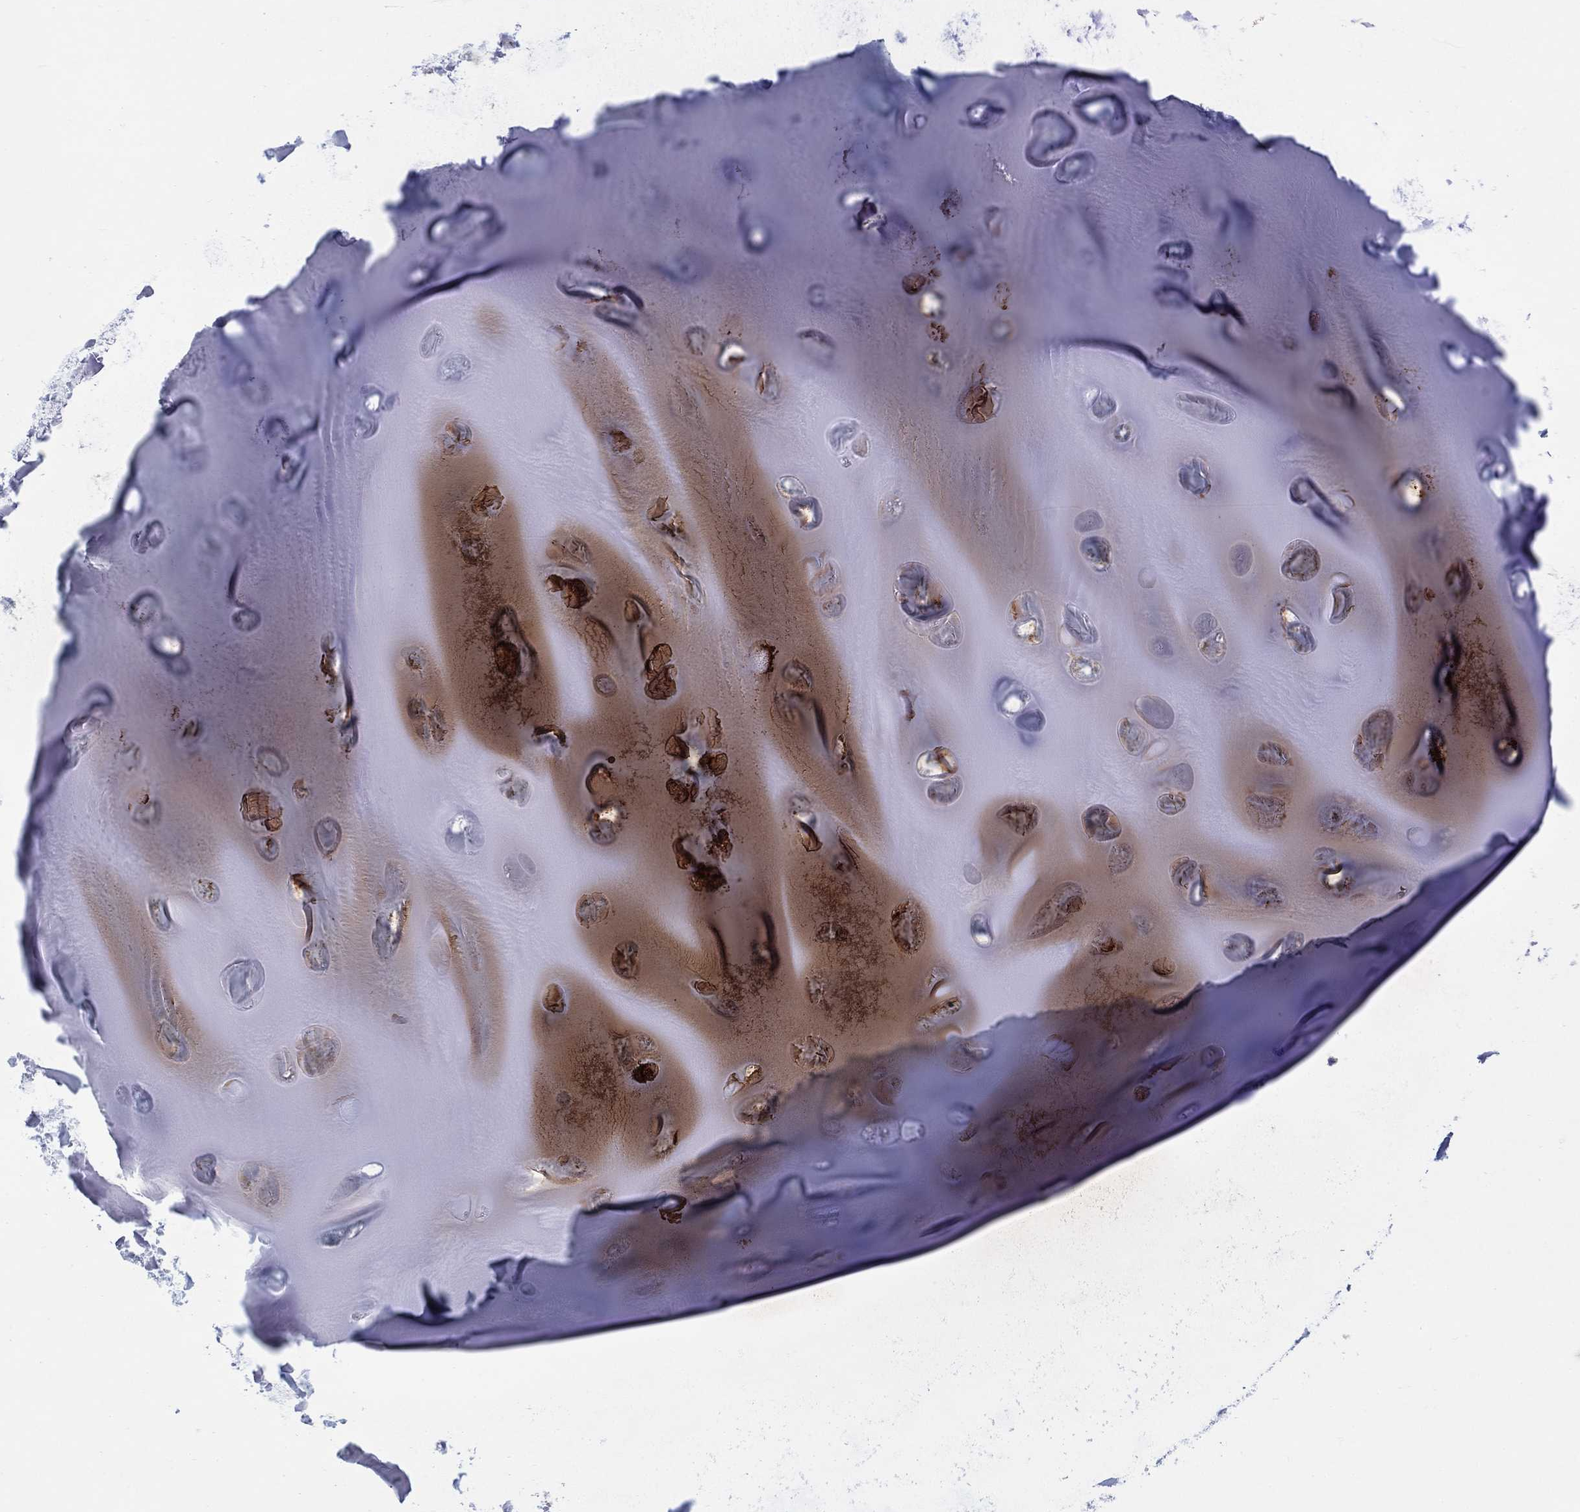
{"staining": {"intensity": "negative", "quantity": "none", "location": "none"}, "tissue": "adipose tissue", "cell_type": "Adipocytes", "image_type": "normal", "snomed": [{"axis": "morphology", "description": "Normal tissue, NOS"}, {"axis": "topography", "description": "Cartilage tissue"}], "caption": "Immunohistochemistry (IHC) photomicrograph of benign adipose tissue stained for a protein (brown), which displays no staining in adipocytes.", "gene": "MYO3A", "patient": {"sex": "male", "age": 81}}